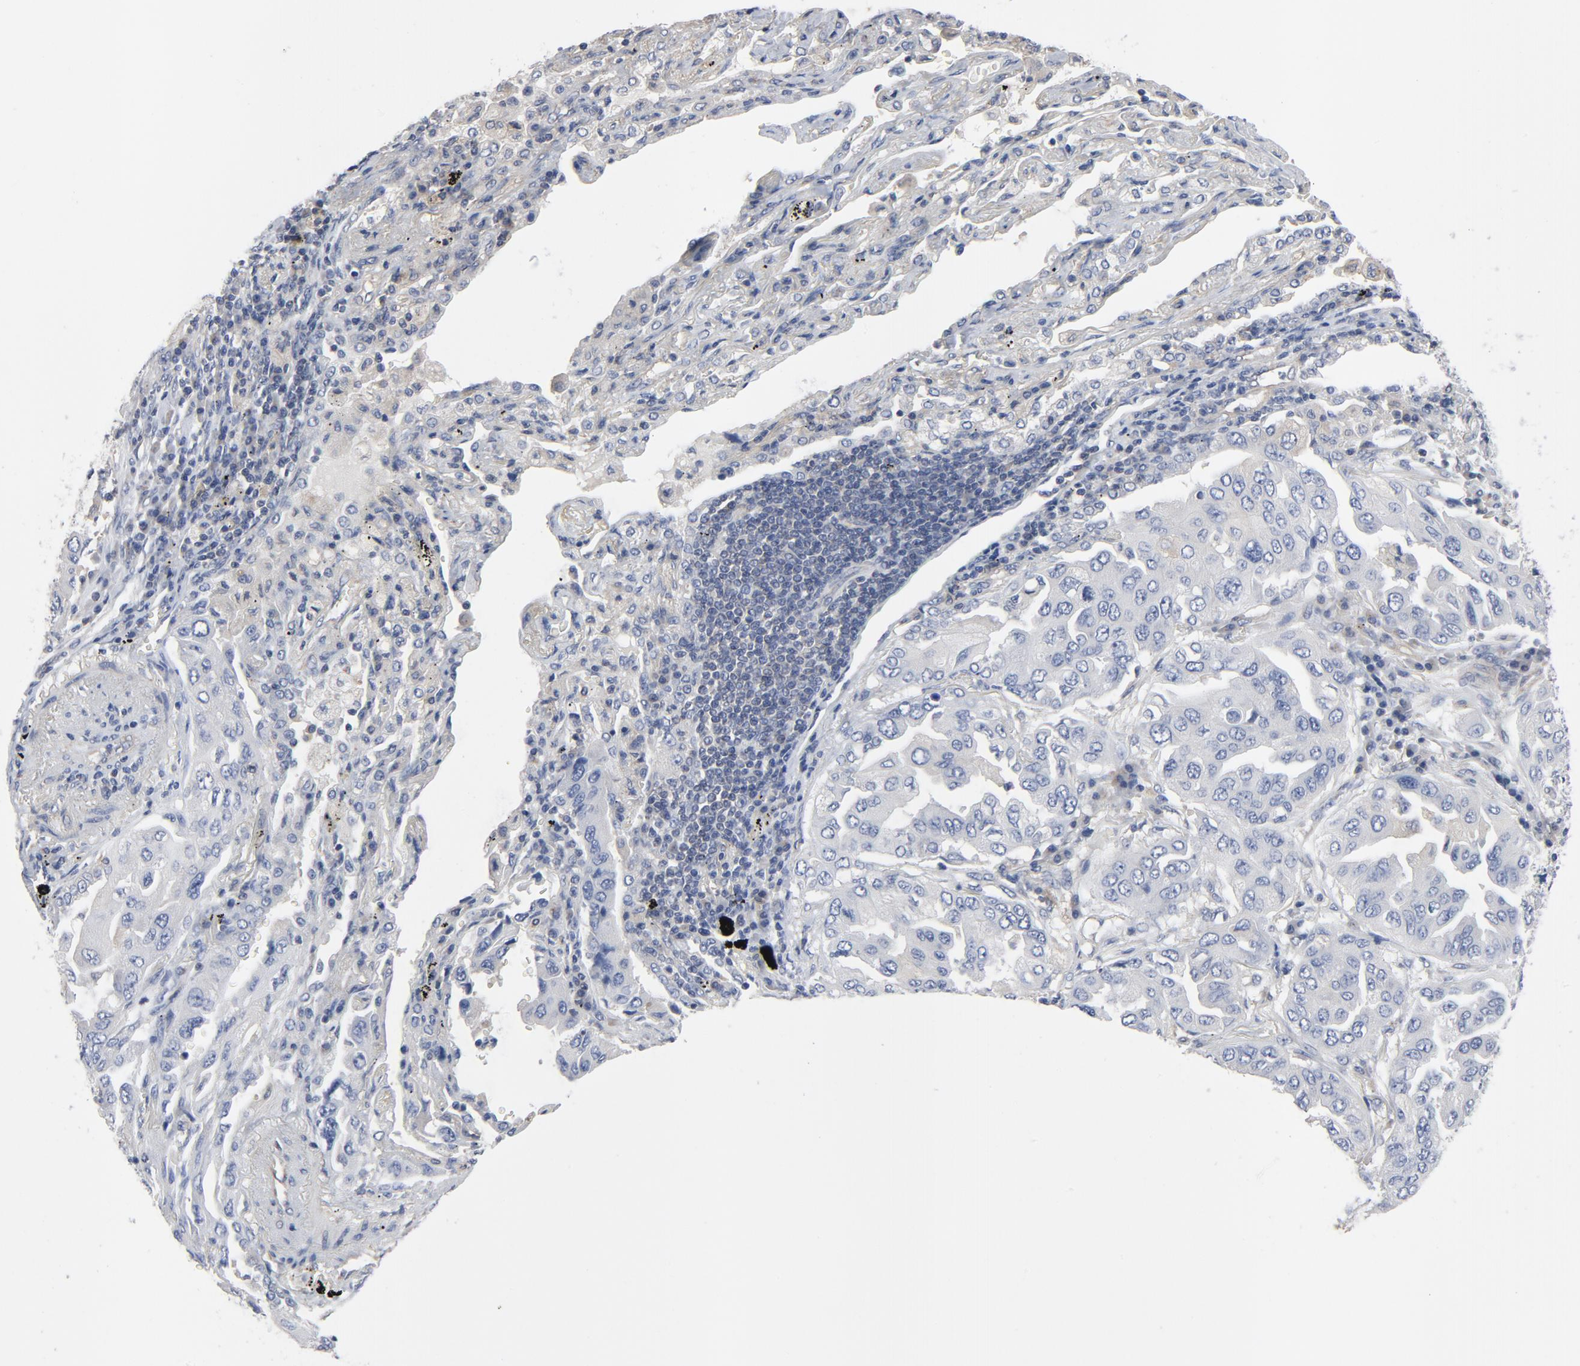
{"staining": {"intensity": "weak", "quantity": "25%-75%", "location": "cytoplasmic/membranous"}, "tissue": "lung cancer", "cell_type": "Tumor cells", "image_type": "cancer", "snomed": [{"axis": "morphology", "description": "Adenocarcinoma, NOS"}, {"axis": "topography", "description": "Lung"}], "caption": "Adenocarcinoma (lung) stained for a protein (brown) demonstrates weak cytoplasmic/membranous positive positivity in about 25%-75% of tumor cells.", "gene": "DYNLT3", "patient": {"sex": "female", "age": 65}}